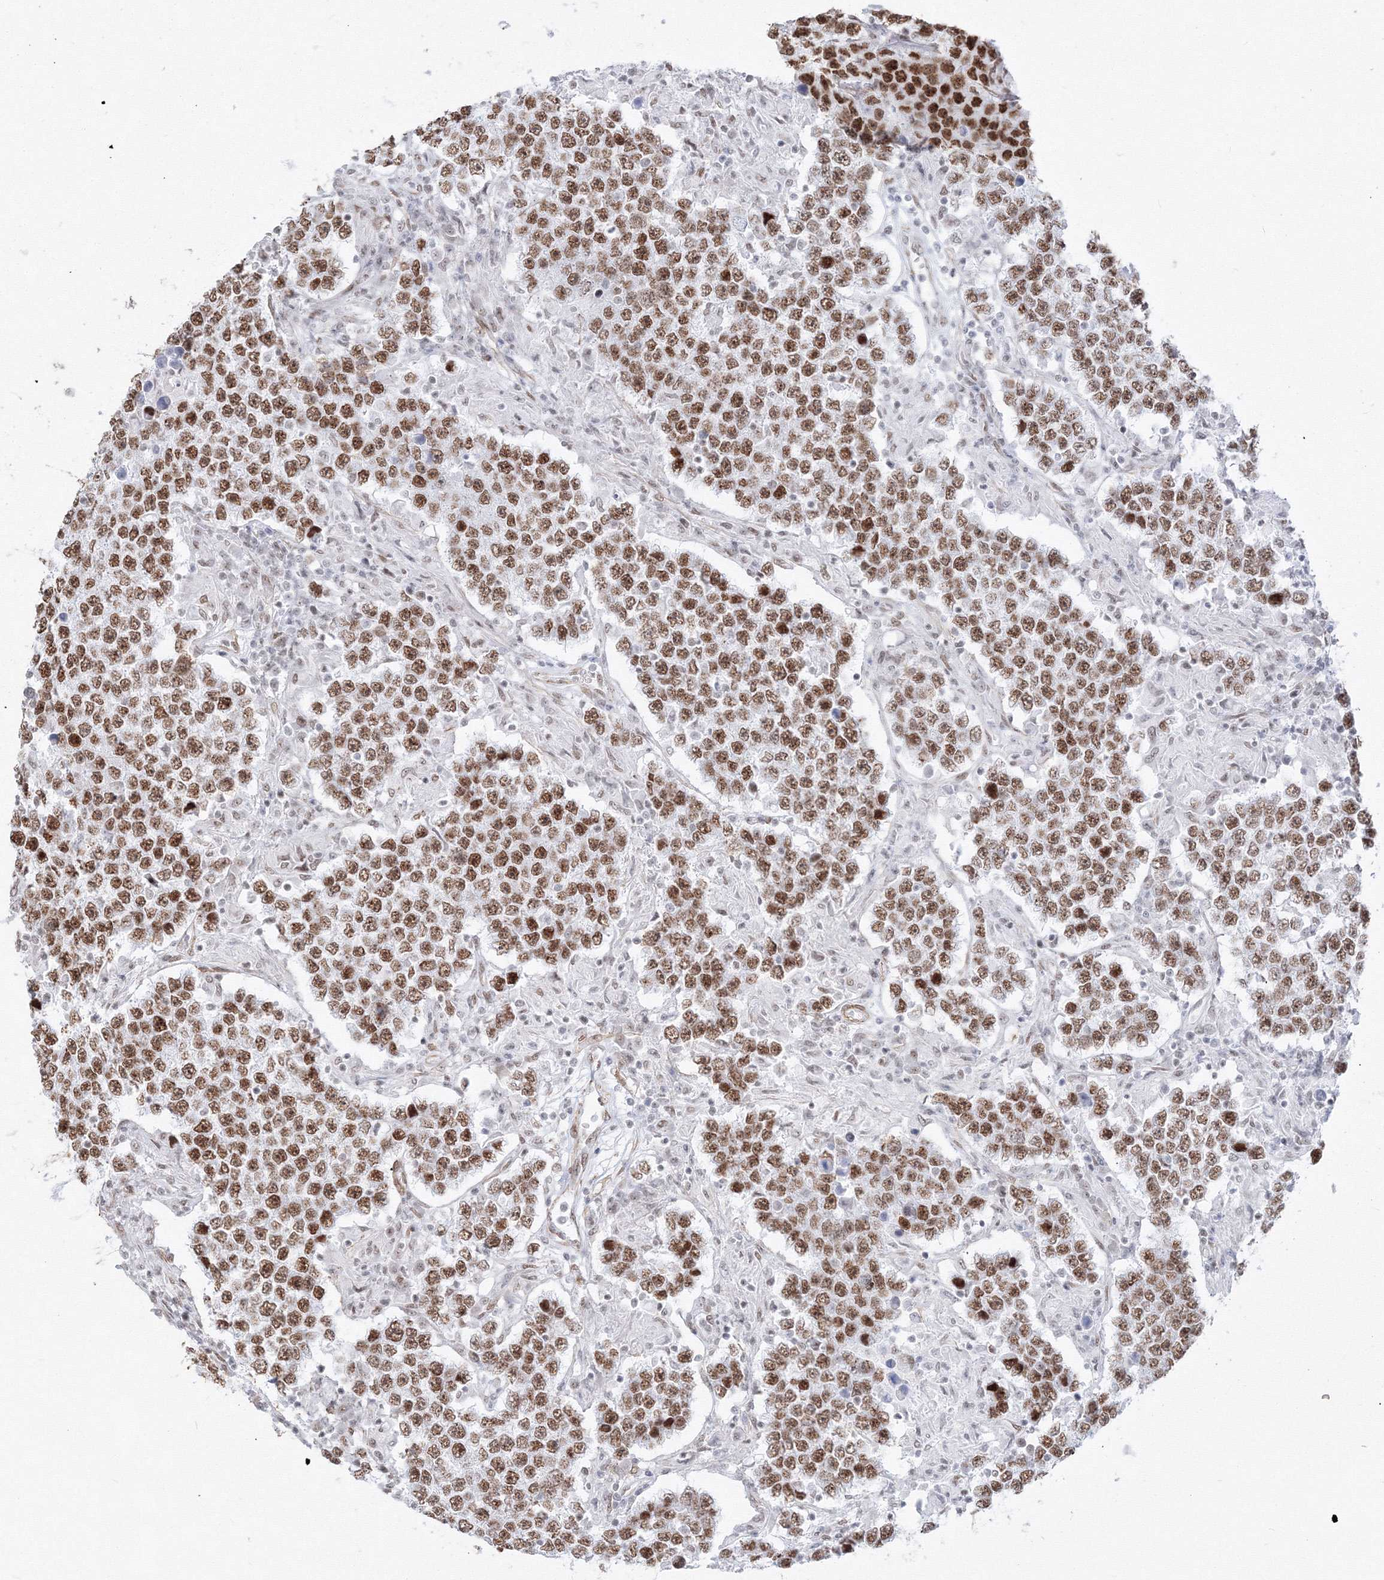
{"staining": {"intensity": "moderate", "quantity": ">75%", "location": "nuclear"}, "tissue": "testis cancer", "cell_type": "Tumor cells", "image_type": "cancer", "snomed": [{"axis": "morphology", "description": "Normal tissue, NOS"}, {"axis": "morphology", "description": "Urothelial carcinoma, High grade"}, {"axis": "morphology", "description": "Seminoma, NOS"}, {"axis": "morphology", "description": "Carcinoma, Embryonal, NOS"}, {"axis": "topography", "description": "Urinary bladder"}, {"axis": "topography", "description": "Testis"}], "caption": "Protein analysis of testis cancer (urothelial carcinoma (high-grade)) tissue demonstrates moderate nuclear expression in about >75% of tumor cells.", "gene": "ZNF638", "patient": {"sex": "male", "age": 41}}